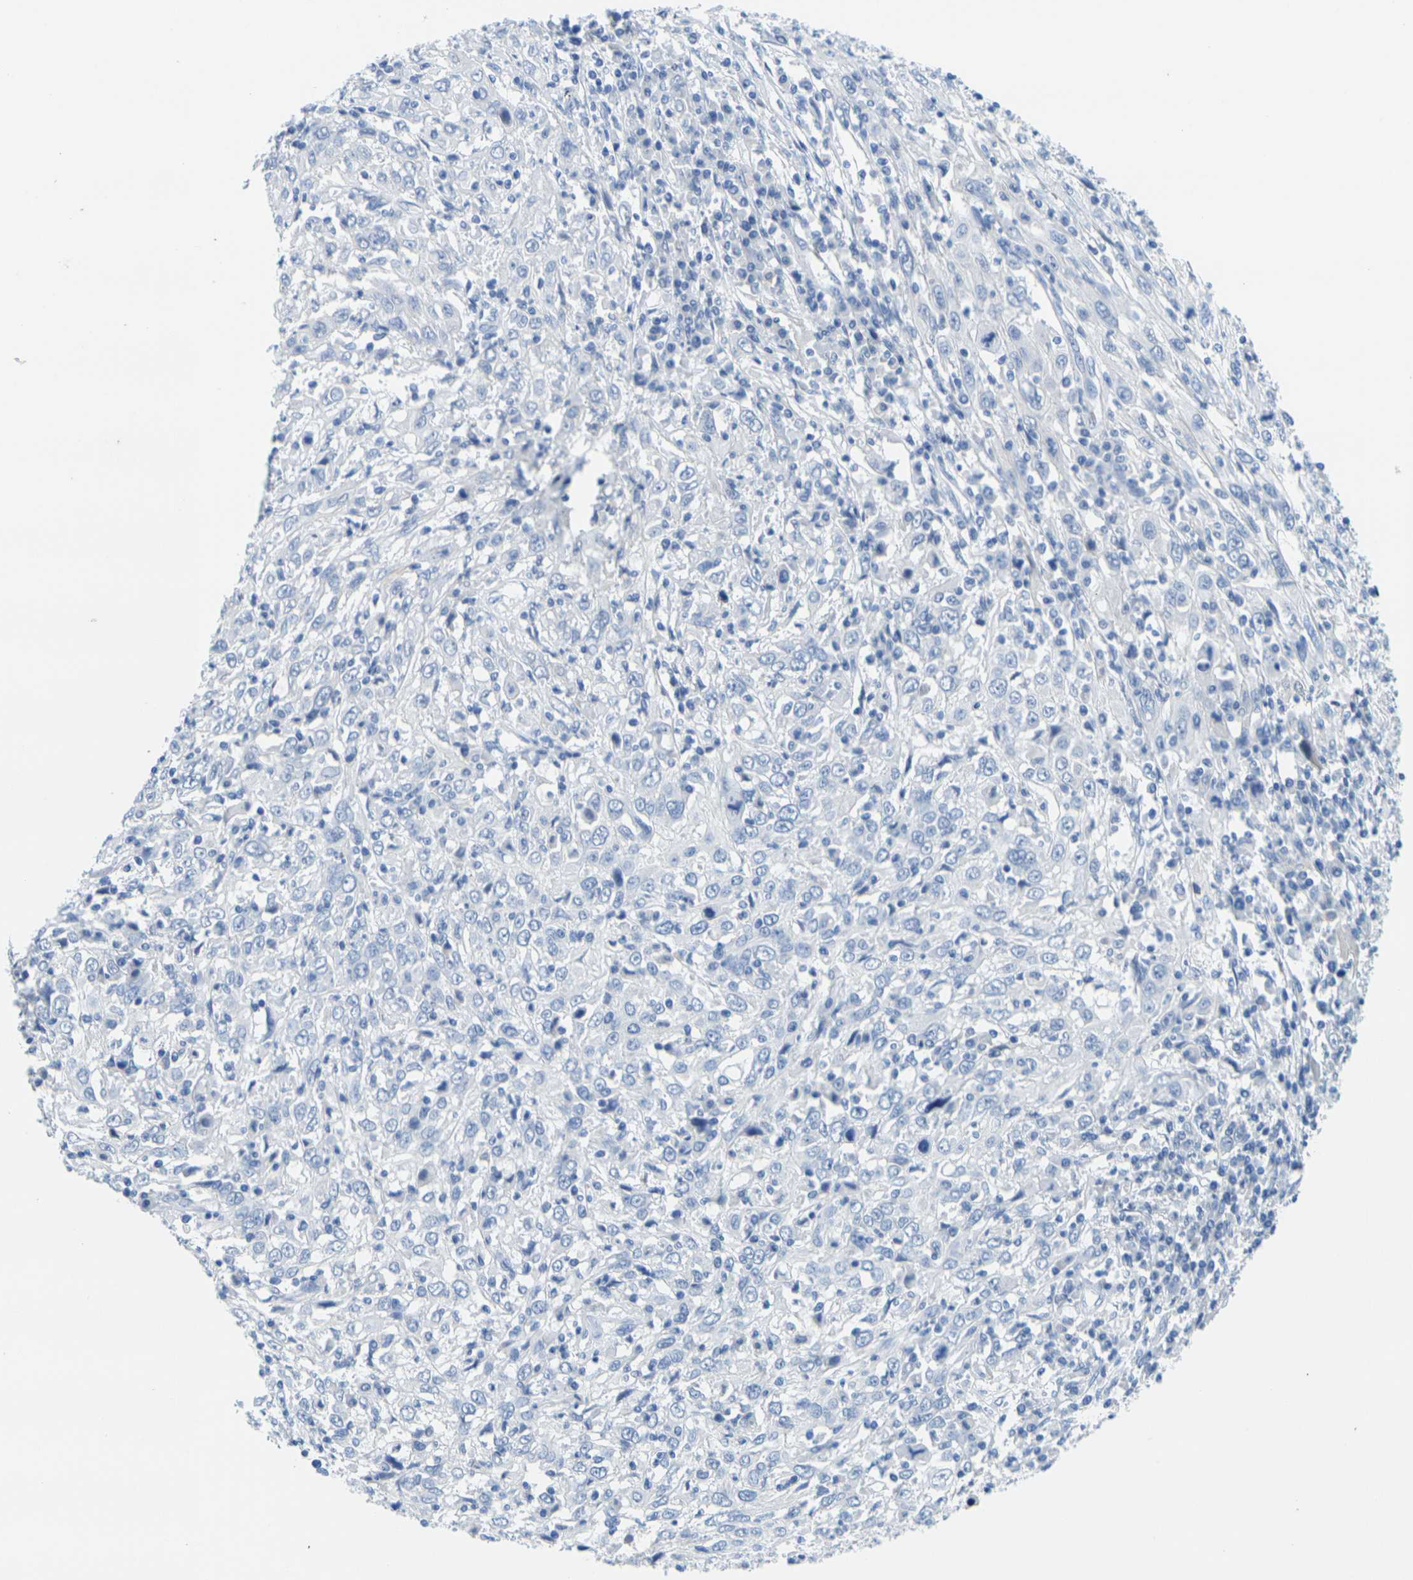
{"staining": {"intensity": "negative", "quantity": "none", "location": "none"}, "tissue": "cervical cancer", "cell_type": "Tumor cells", "image_type": "cancer", "snomed": [{"axis": "morphology", "description": "Squamous cell carcinoma, NOS"}, {"axis": "topography", "description": "Cervix"}], "caption": "Tumor cells are negative for protein expression in human cervical cancer (squamous cell carcinoma). (Stains: DAB (3,3'-diaminobenzidine) IHC with hematoxylin counter stain, Microscopy: brightfield microscopy at high magnification).", "gene": "FAM3D", "patient": {"sex": "female", "age": 46}}